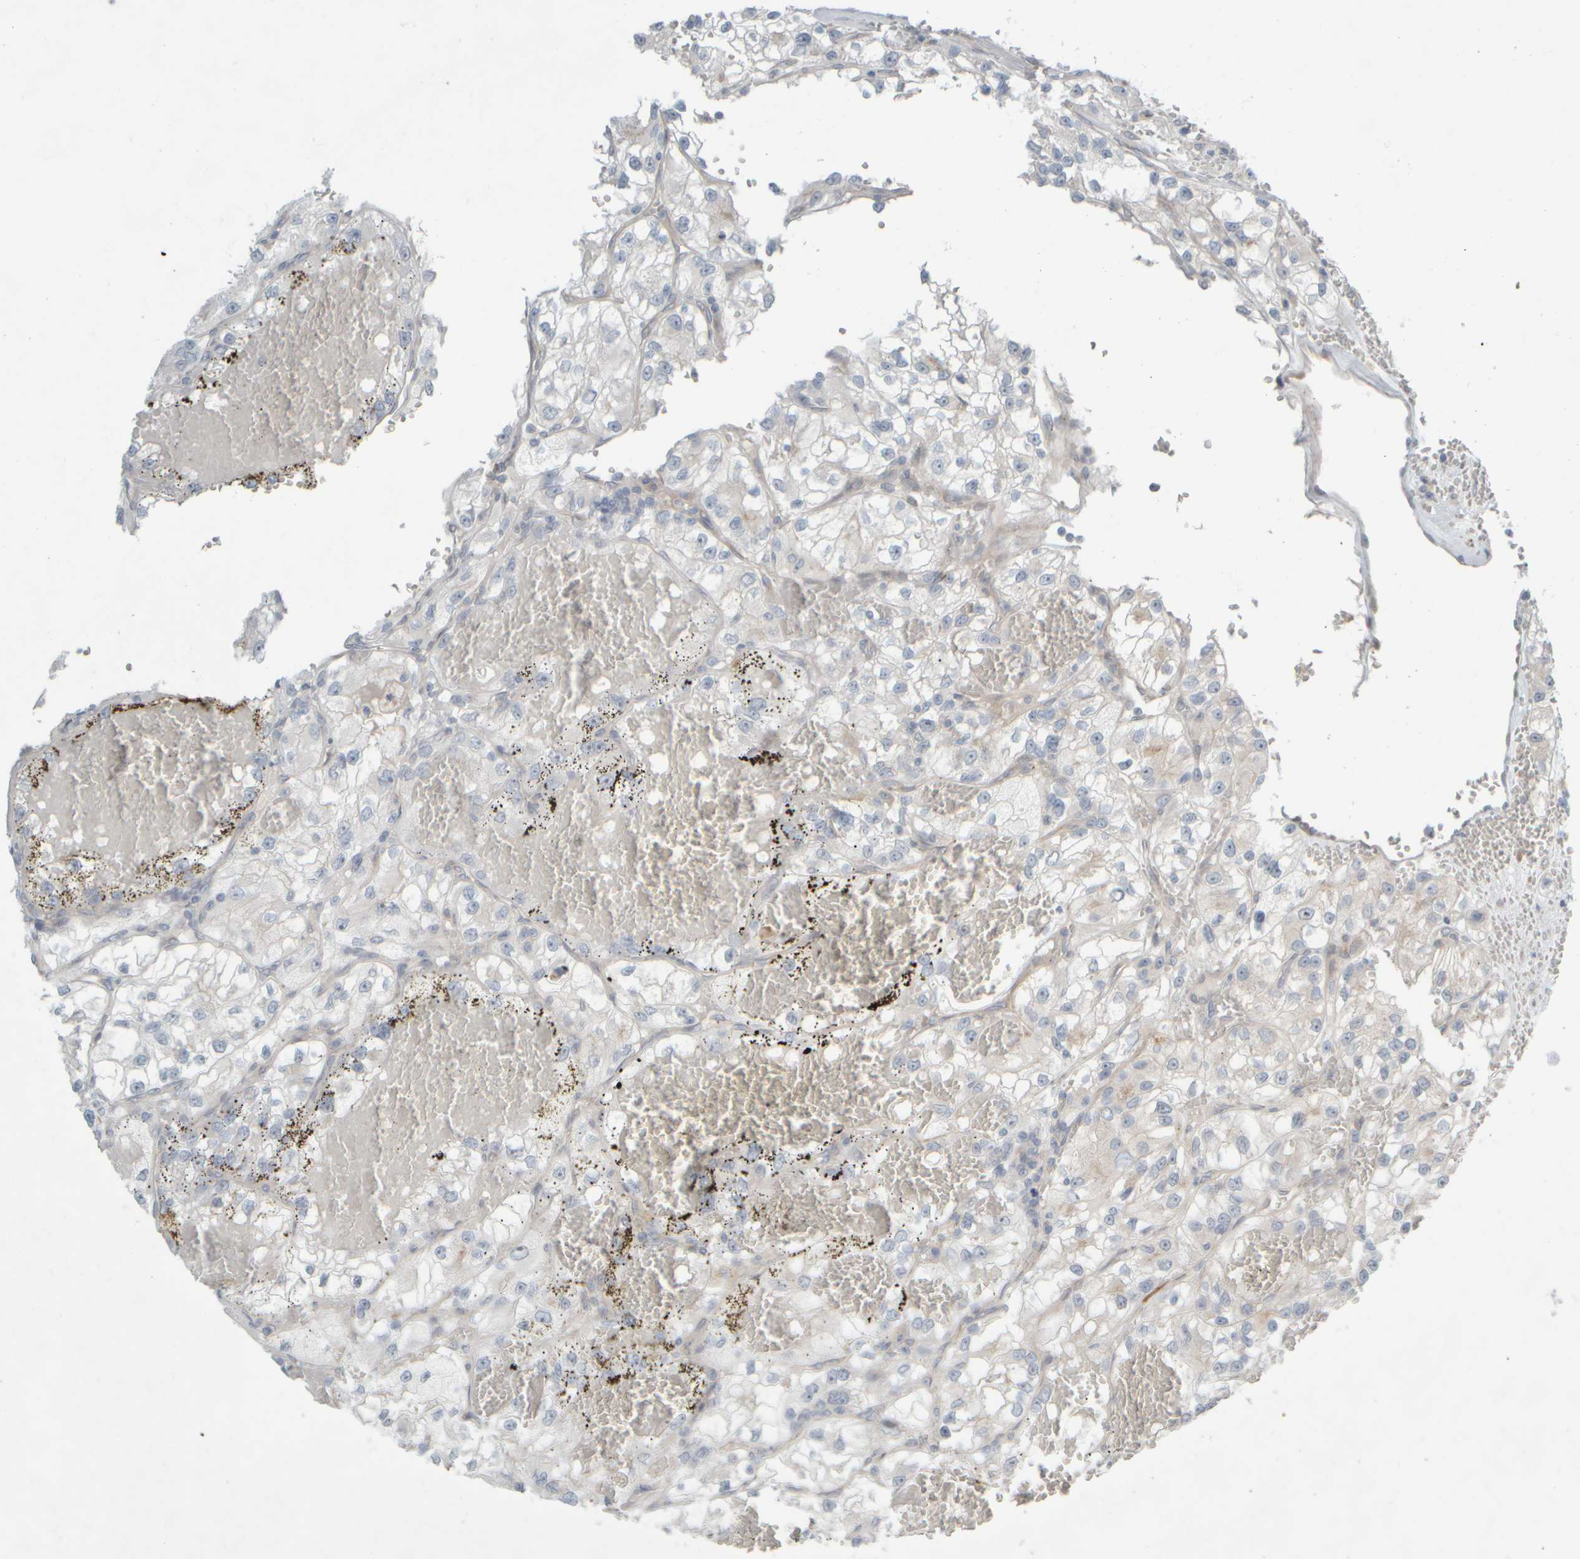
{"staining": {"intensity": "negative", "quantity": "none", "location": "none"}, "tissue": "renal cancer", "cell_type": "Tumor cells", "image_type": "cancer", "snomed": [{"axis": "morphology", "description": "Adenocarcinoma, NOS"}, {"axis": "topography", "description": "Kidney"}], "caption": "Immunohistochemistry (IHC) image of neoplastic tissue: renal cancer stained with DAB shows no significant protein expression in tumor cells.", "gene": "HGS", "patient": {"sex": "female", "age": 57}}